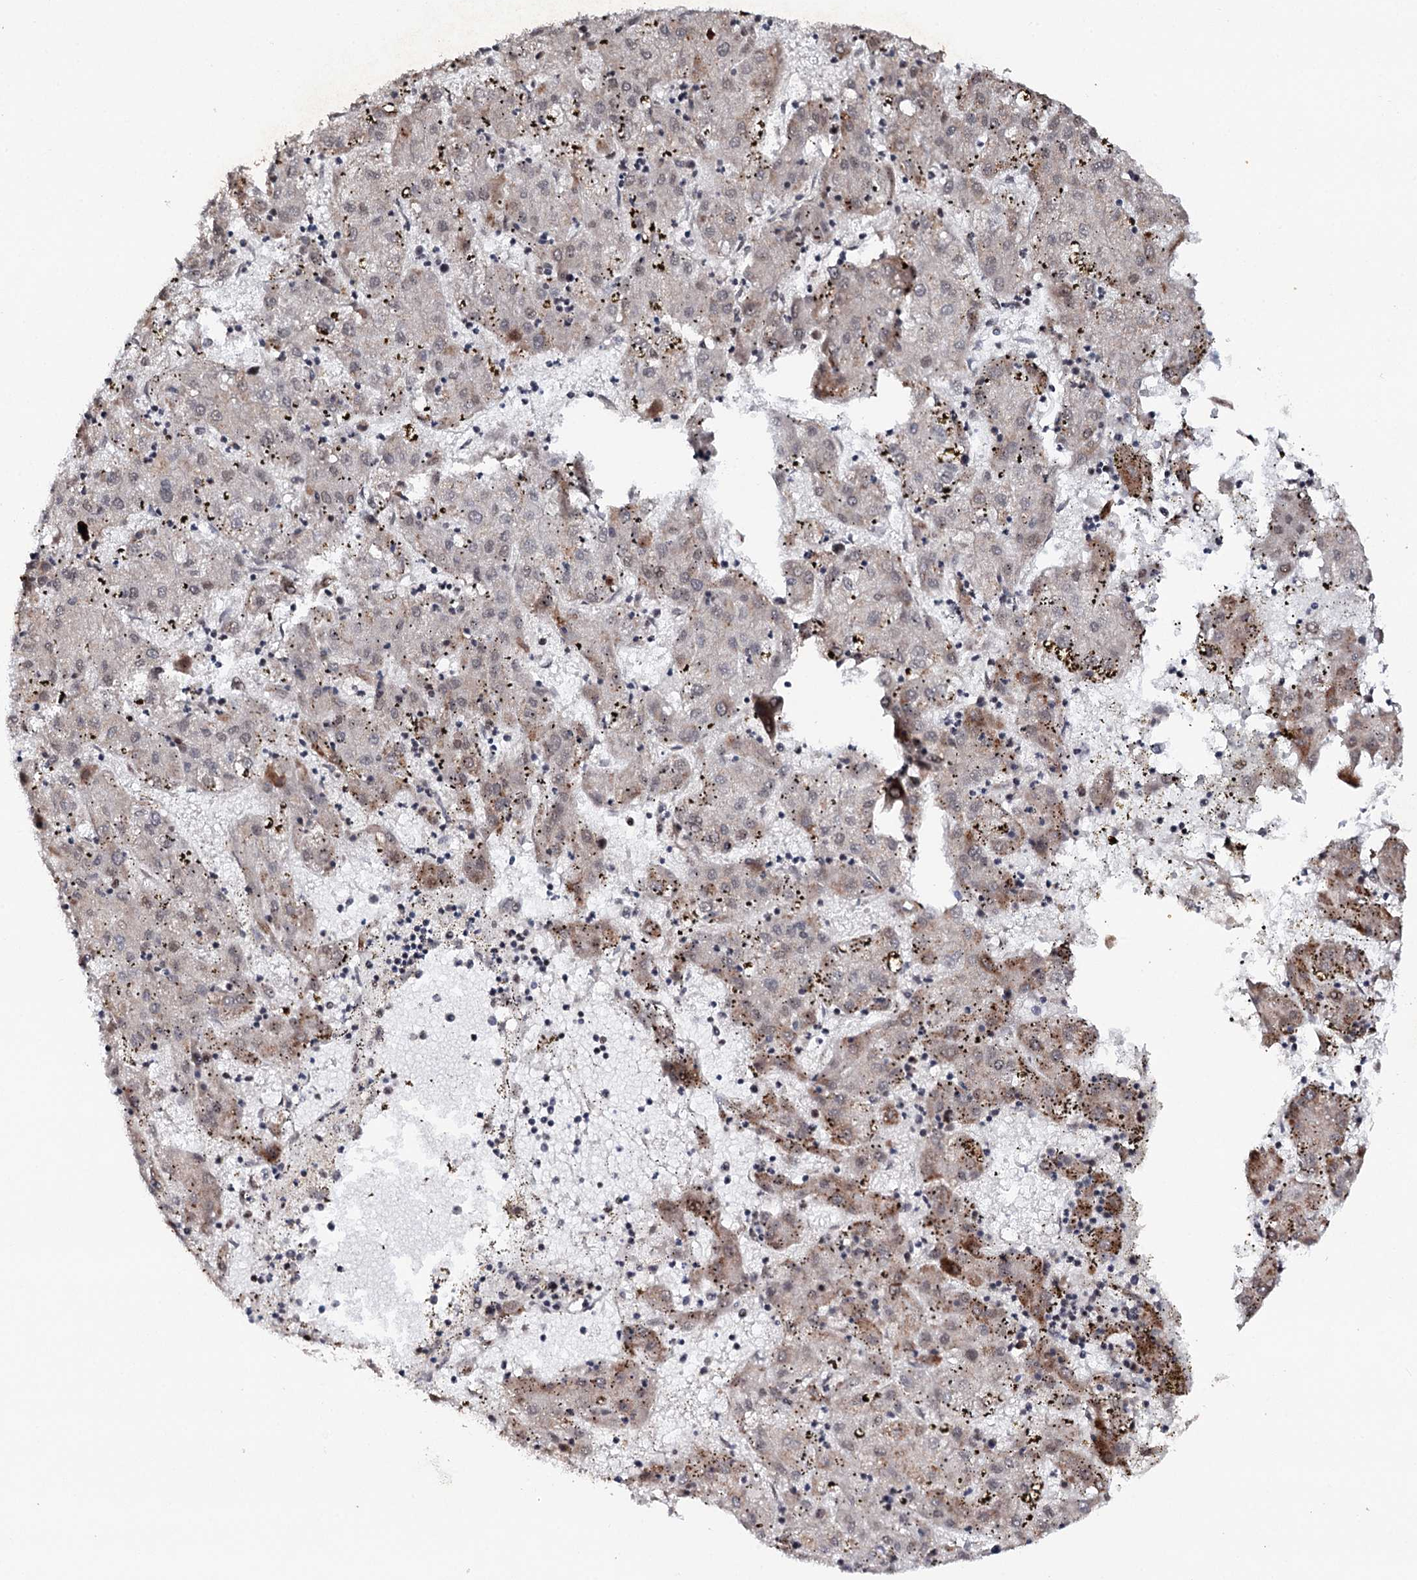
{"staining": {"intensity": "negative", "quantity": "none", "location": "none"}, "tissue": "liver cancer", "cell_type": "Tumor cells", "image_type": "cancer", "snomed": [{"axis": "morphology", "description": "Carcinoma, Hepatocellular, NOS"}, {"axis": "topography", "description": "Liver"}], "caption": "IHC of human hepatocellular carcinoma (liver) reveals no expression in tumor cells. (Brightfield microscopy of DAB (3,3'-diaminobenzidine) immunohistochemistry (IHC) at high magnification).", "gene": "MATR3", "patient": {"sex": "male", "age": 72}}